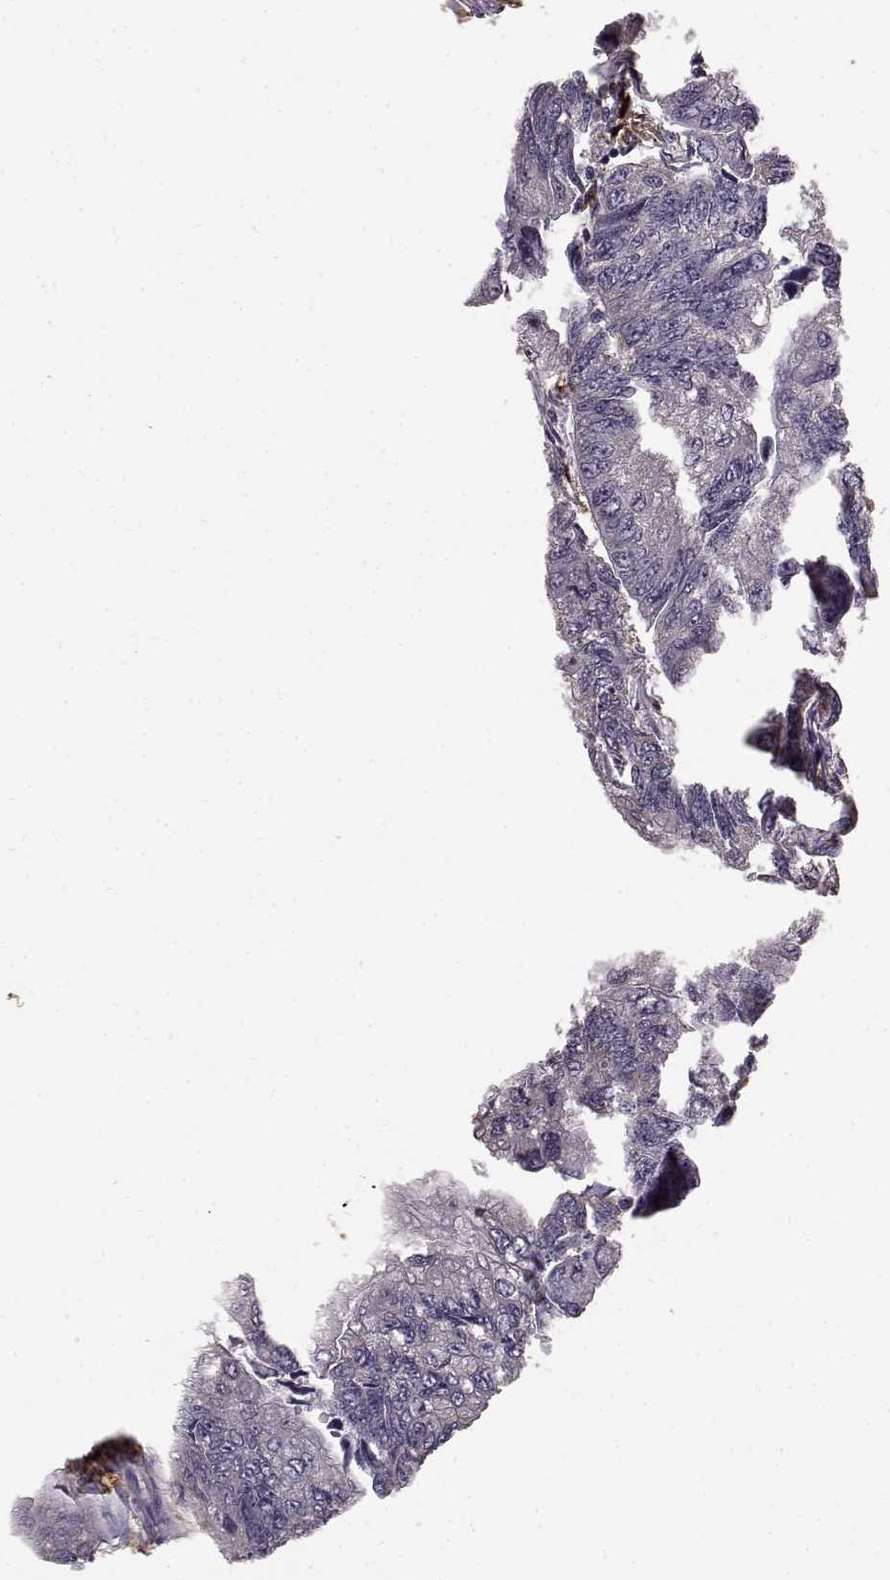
{"staining": {"intensity": "negative", "quantity": "none", "location": "none"}, "tissue": "colorectal cancer", "cell_type": "Tumor cells", "image_type": "cancer", "snomed": [{"axis": "morphology", "description": "Adenocarcinoma, NOS"}, {"axis": "topography", "description": "Colon"}], "caption": "DAB immunohistochemical staining of colorectal cancer (adenocarcinoma) displays no significant expression in tumor cells.", "gene": "CCNF", "patient": {"sex": "female", "age": 65}}